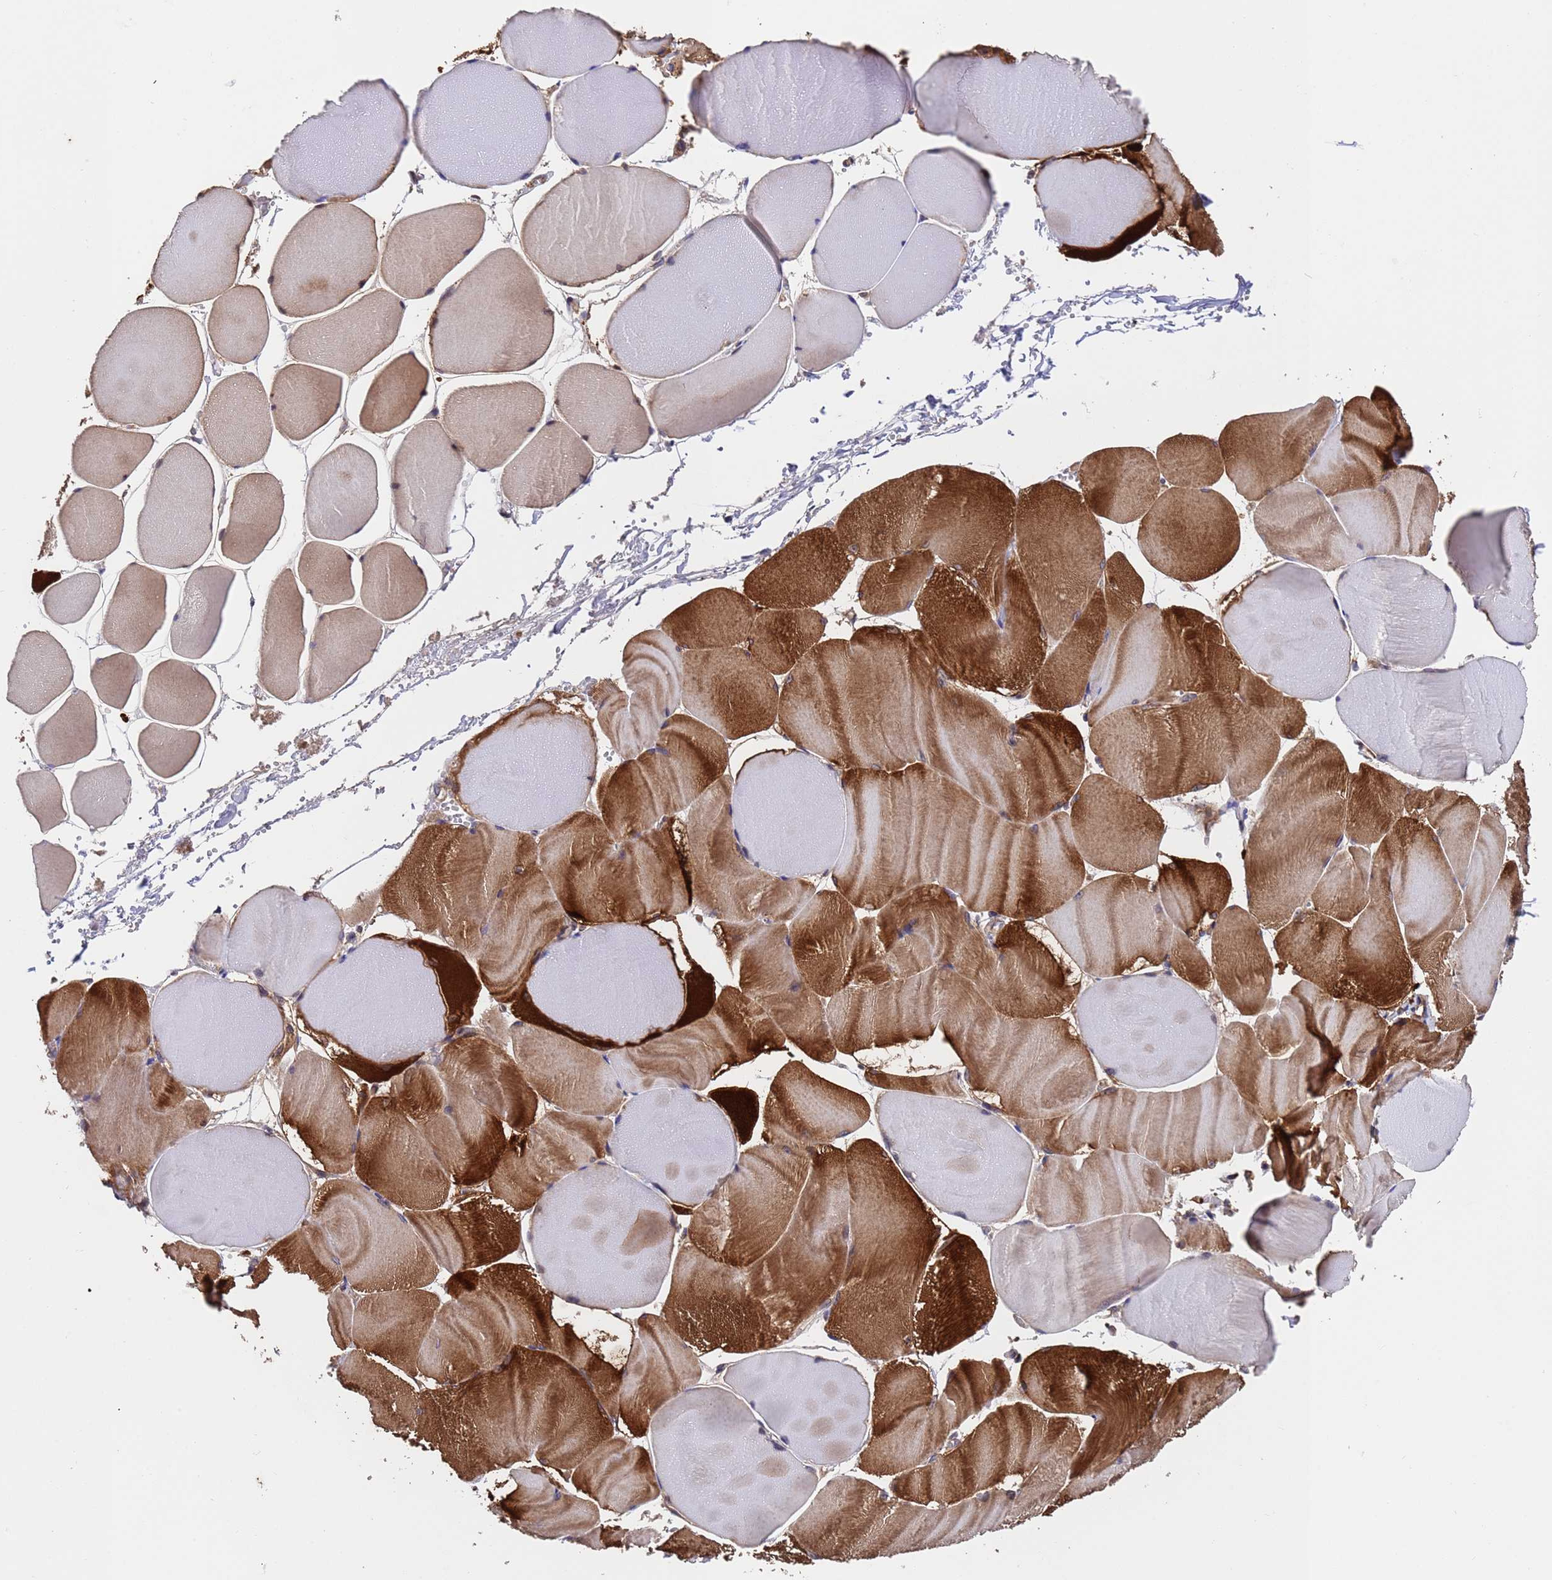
{"staining": {"intensity": "strong", "quantity": "25%-75%", "location": "cytoplasmic/membranous"}, "tissue": "skeletal muscle", "cell_type": "Myocytes", "image_type": "normal", "snomed": [{"axis": "morphology", "description": "Normal tissue, NOS"}, {"axis": "morphology", "description": "Basal cell carcinoma"}, {"axis": "topography", "description": "Skeletal muscle"}], "caption": "Skeletal muscle stained with DAB (3,3'-diaminobenzidine) immunohistochemistry (IHC) demonstrates high levels of strong cytoplasmic/membranous positivity in about 25%-75% of myocytes. The protein of interest is stained brown, and the nuclei are stained in blue (DAB (3,3'-diaminobenzidine) IHC with brightfield microscopy, high magnification).", "gene": "TSR3", "patient": {"sex": "female", "age": 64}}